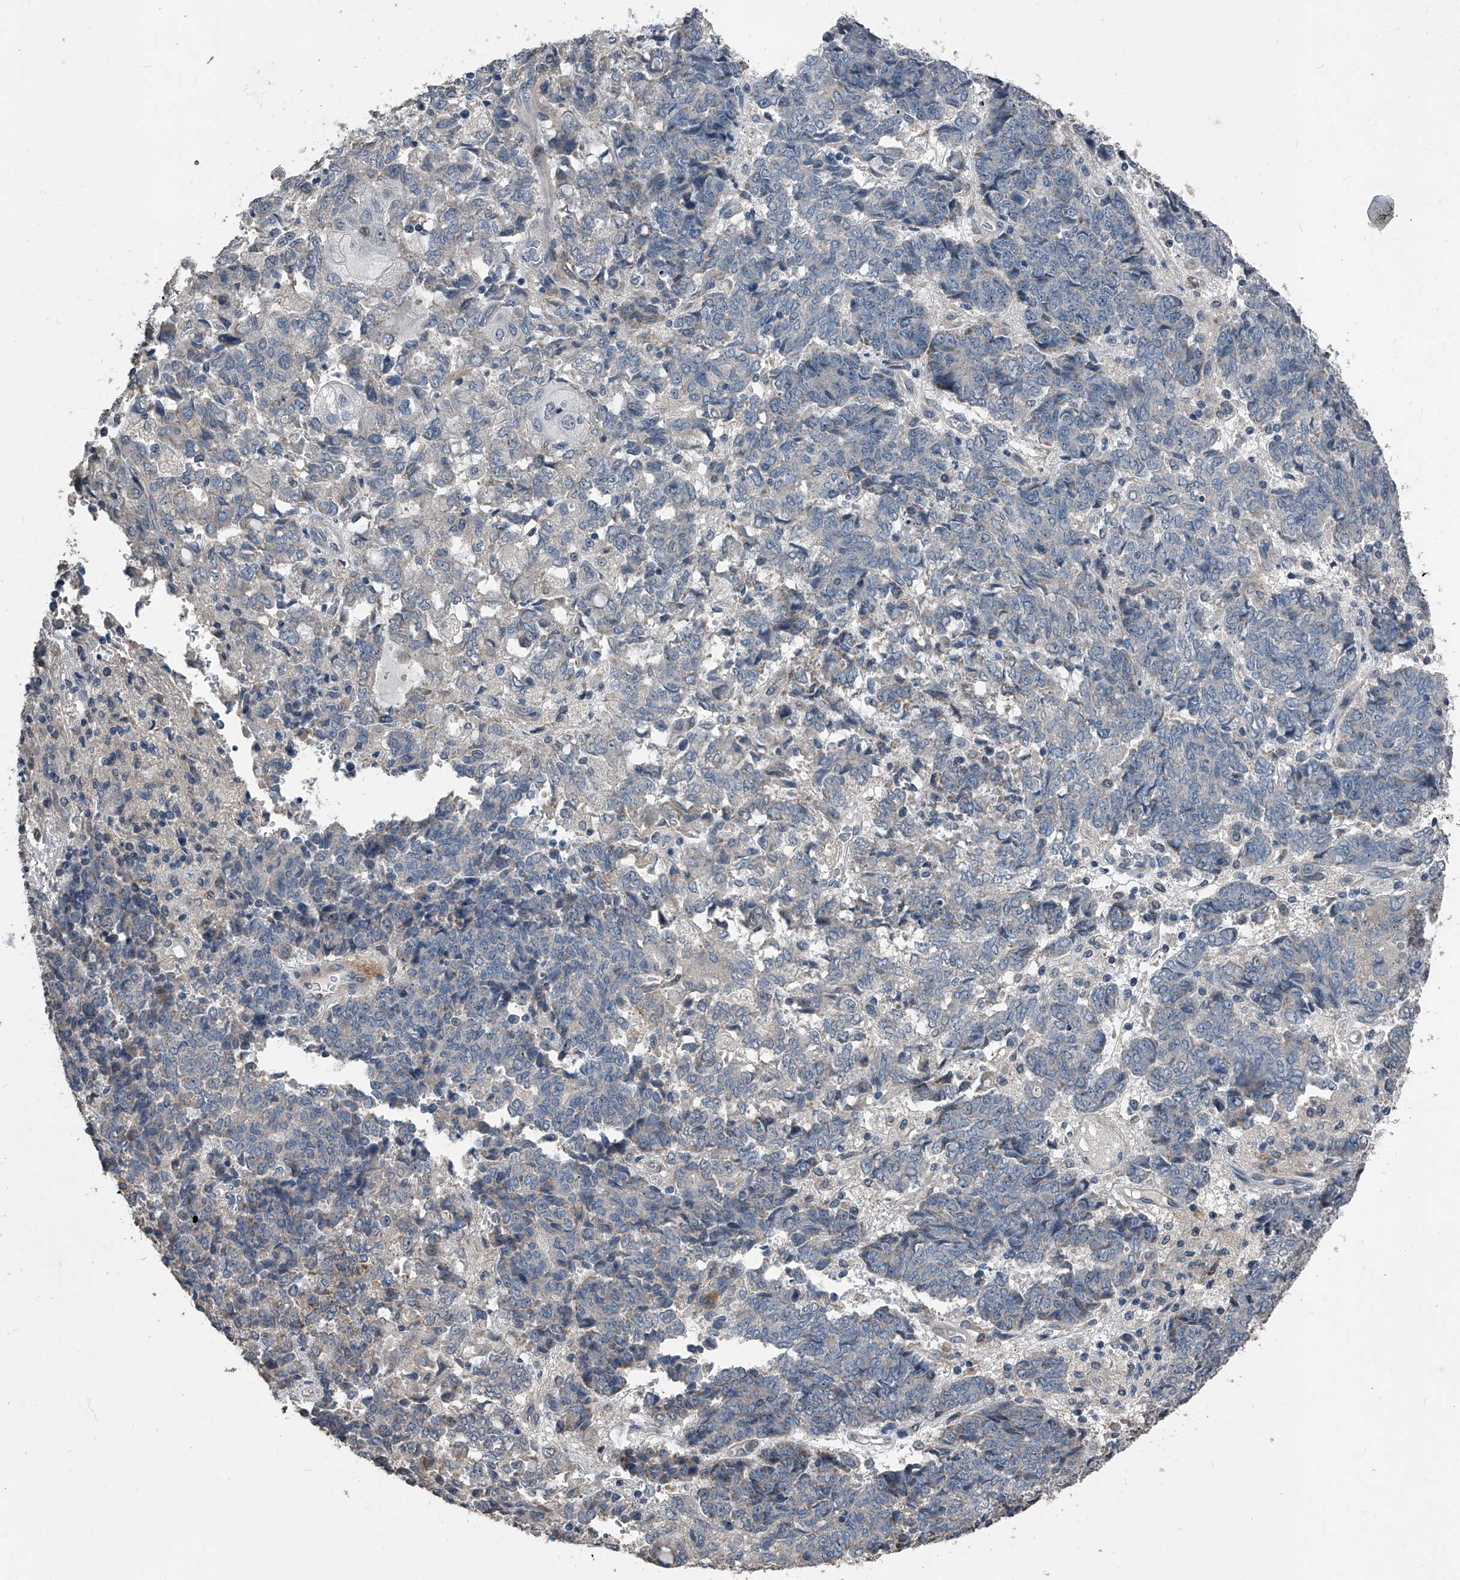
{"staining": {"intensity": "negative", "quantity": "none", "location": "none"}, "tissue": "endometrial cancer", "cell_type": "Tumor cells", "image_type": "cancer", "snomed": [{"axis": "morphology", "description": "Adenocarcinoma, NOS"}, {"axis": "topography", "description": "Endometrium"}], "caption": "Tumor cells show no significant protein expression in endometrial cancer (adenocarcinoma). Brightfield microscopy of IHC stained with DAB (3,3'-diaminobenzidine) (brown) and hematoxylin (blue), captured at high magnification.", "gene": "PHACTR1", "patient": {"sex": "female", "age": 80}}